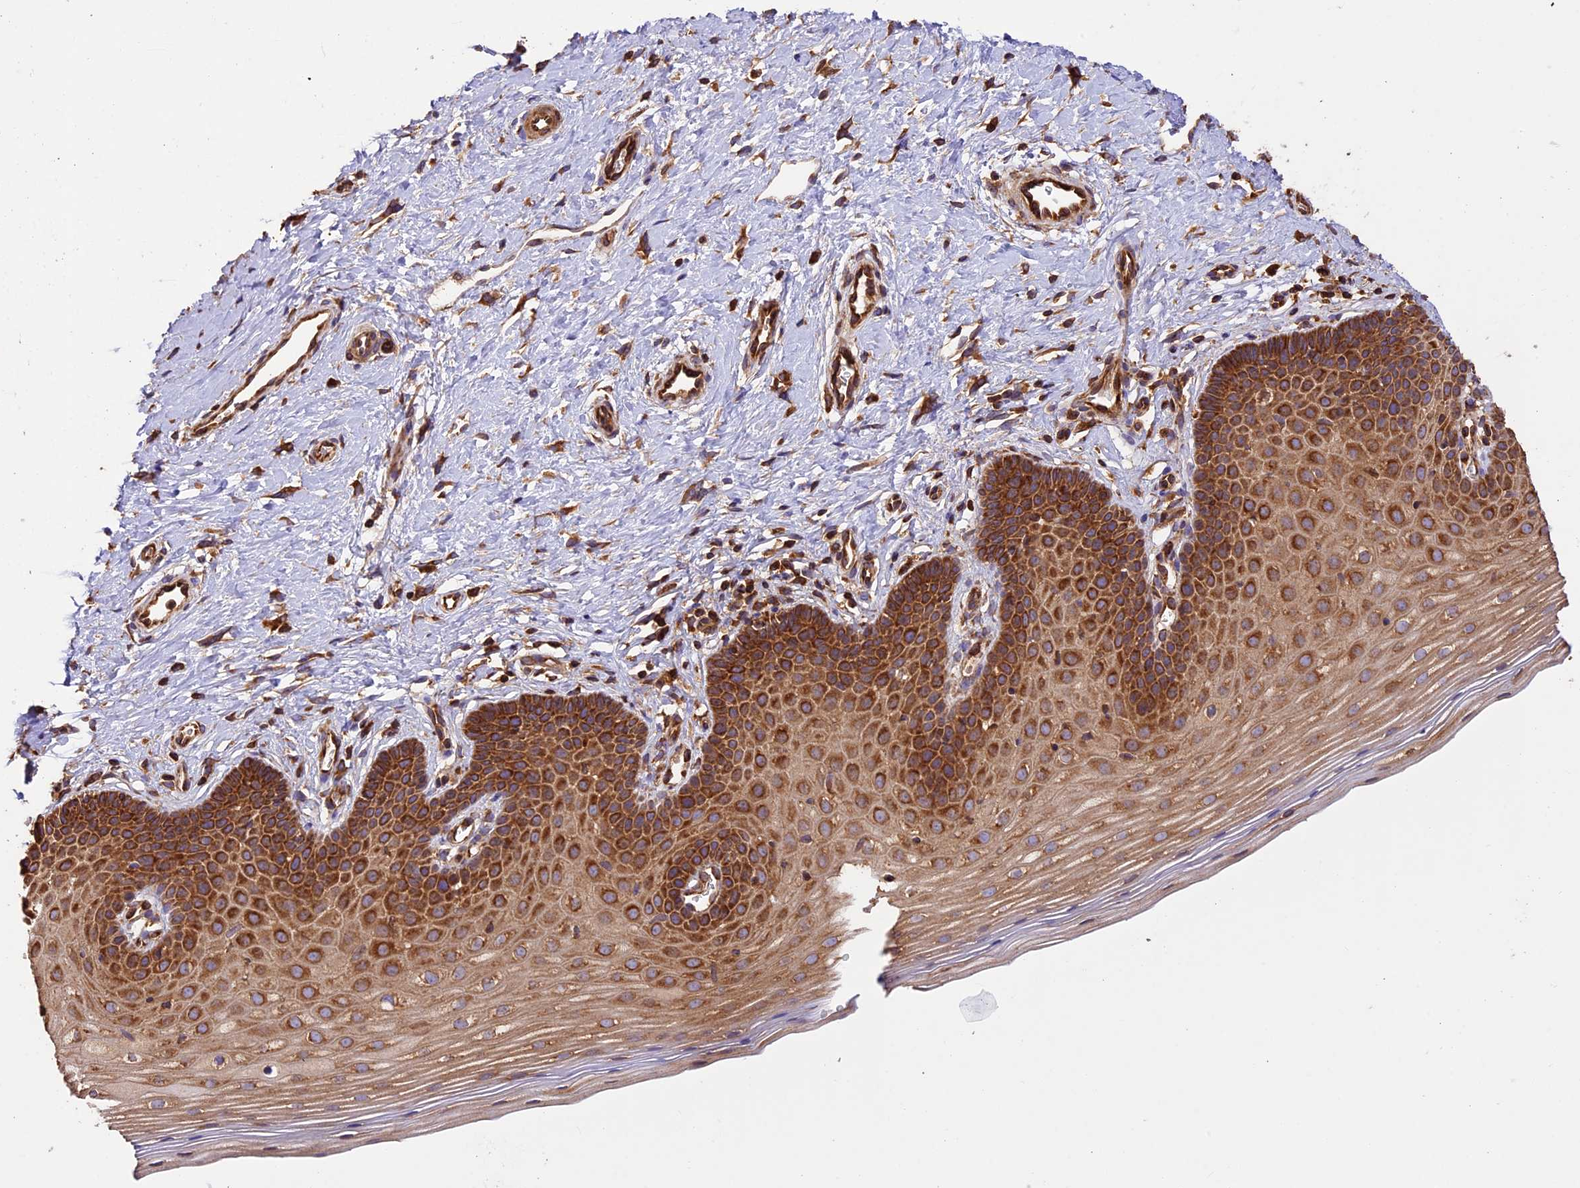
{"staining": {"intensity": "moderate", "quantity": ">75%", "location": "cytoplasmic/membranous"}, "tissue": "cervix", "cell_type": "Glandular cells", "image_type": "normal", "snomed": [{"axis": "morphology", "description": "Normal tissue, NOS"}, {"axis": "topography", "description": "Cervix"}], "caption": "An immunohistochemistry photomicrograph of unremarkable tissue is shown. Protein staining in brown labels moderate cytoplasmic/membranous positivity in cervix within glandular cells. Ihc stains the protein of interest in brown and the nuclei are stained blue.", "gene": "KARS1", "patient": {"sex": "female", "age": 36}}